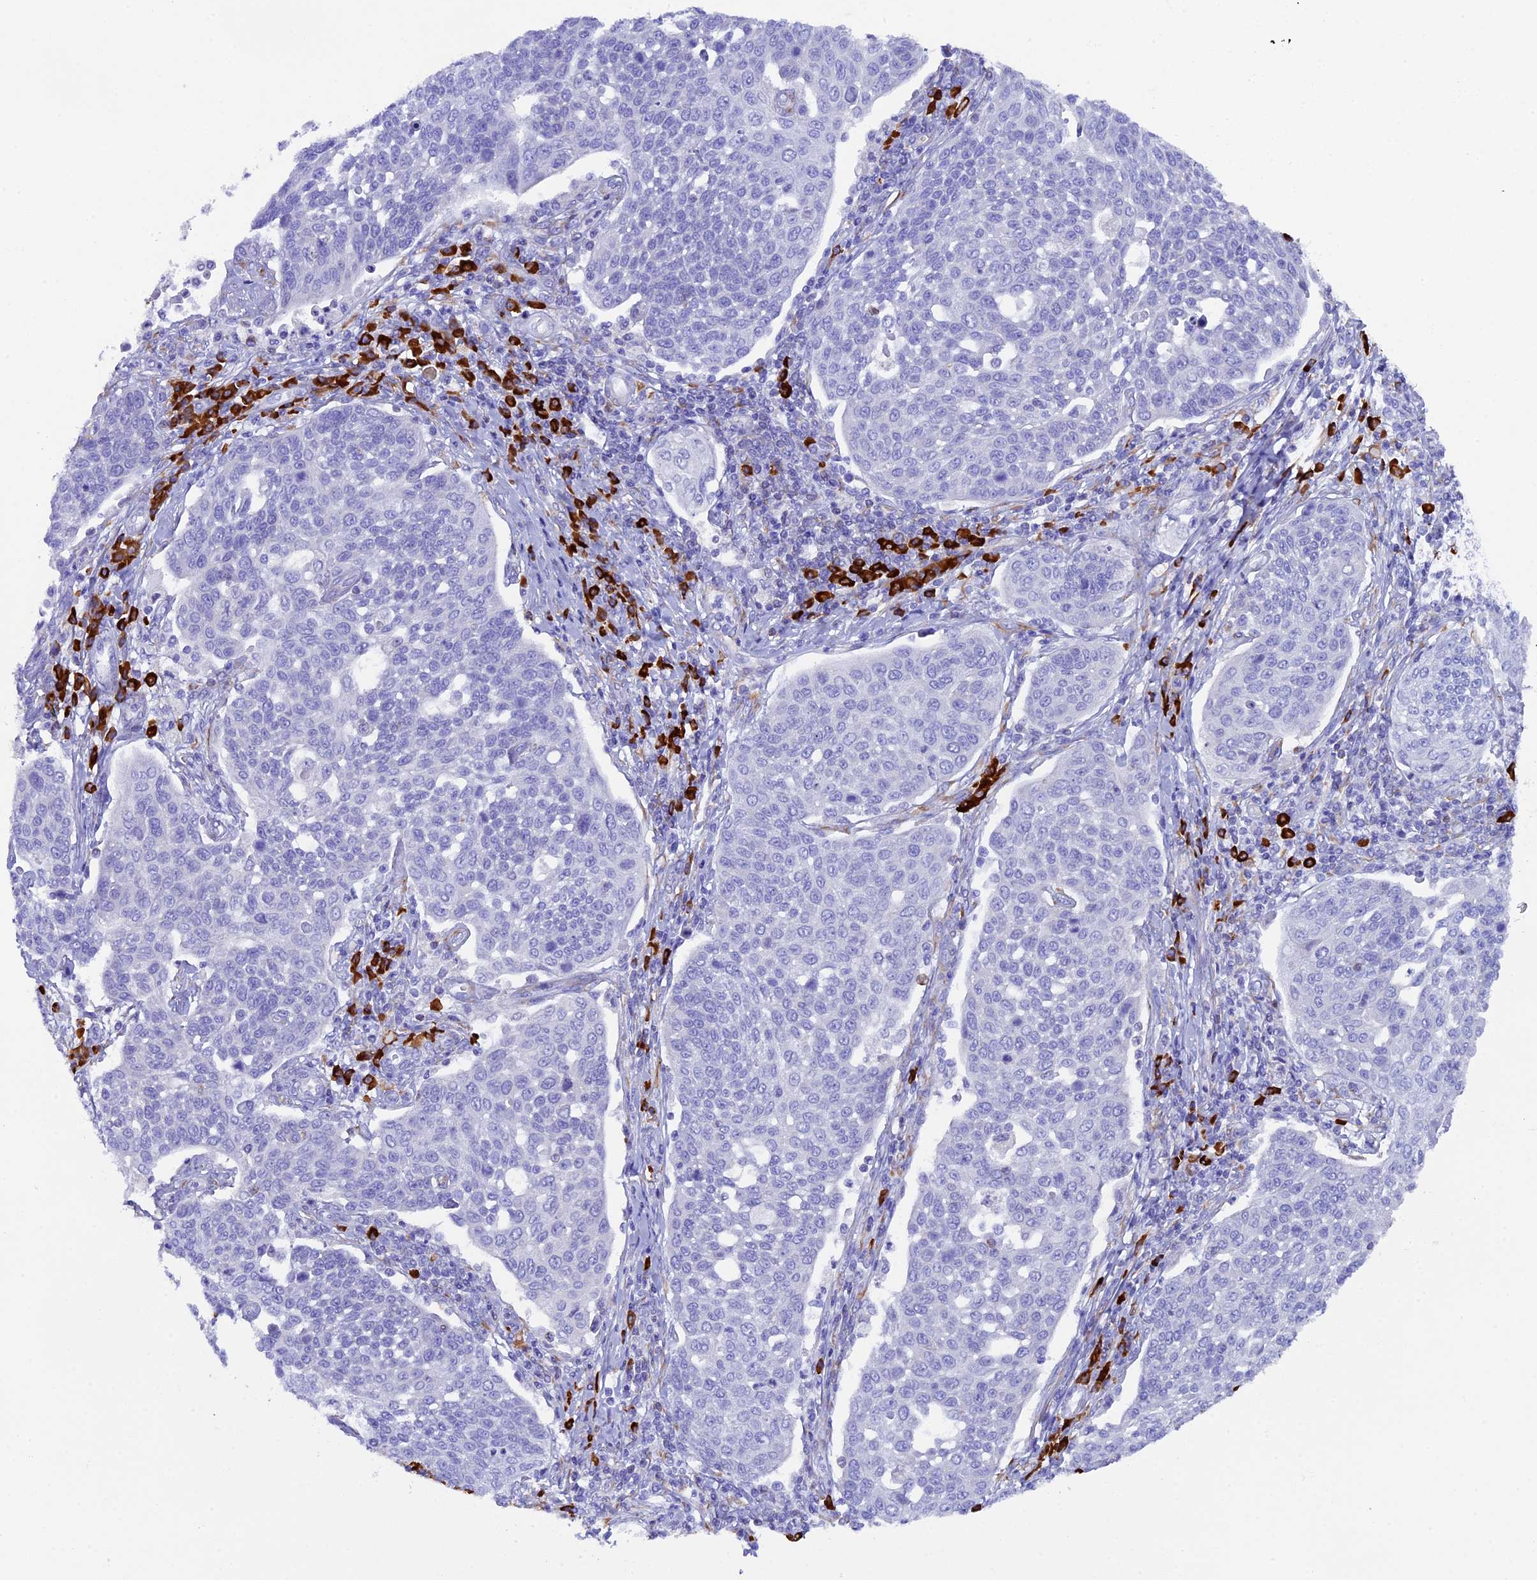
{"staining": {"intensity": "negative", "quantity": "none", "location": "none"}, "tissue": "cervical cancer", "cell_type": "Tumor cells", "image_type": "cancer", "snomed": [{"axis": "morphology", "description": "Squamous cell carcinoma, NOS"}, {"axis": "topography", "description": "Cervix"}], "caption": "Immunohistochemical staining of human cervical squamous cell carcinoma shows no significant staining in tumor cells.", "gene": "FKBP11", "patient": {"sex": "female", "age": 34}}